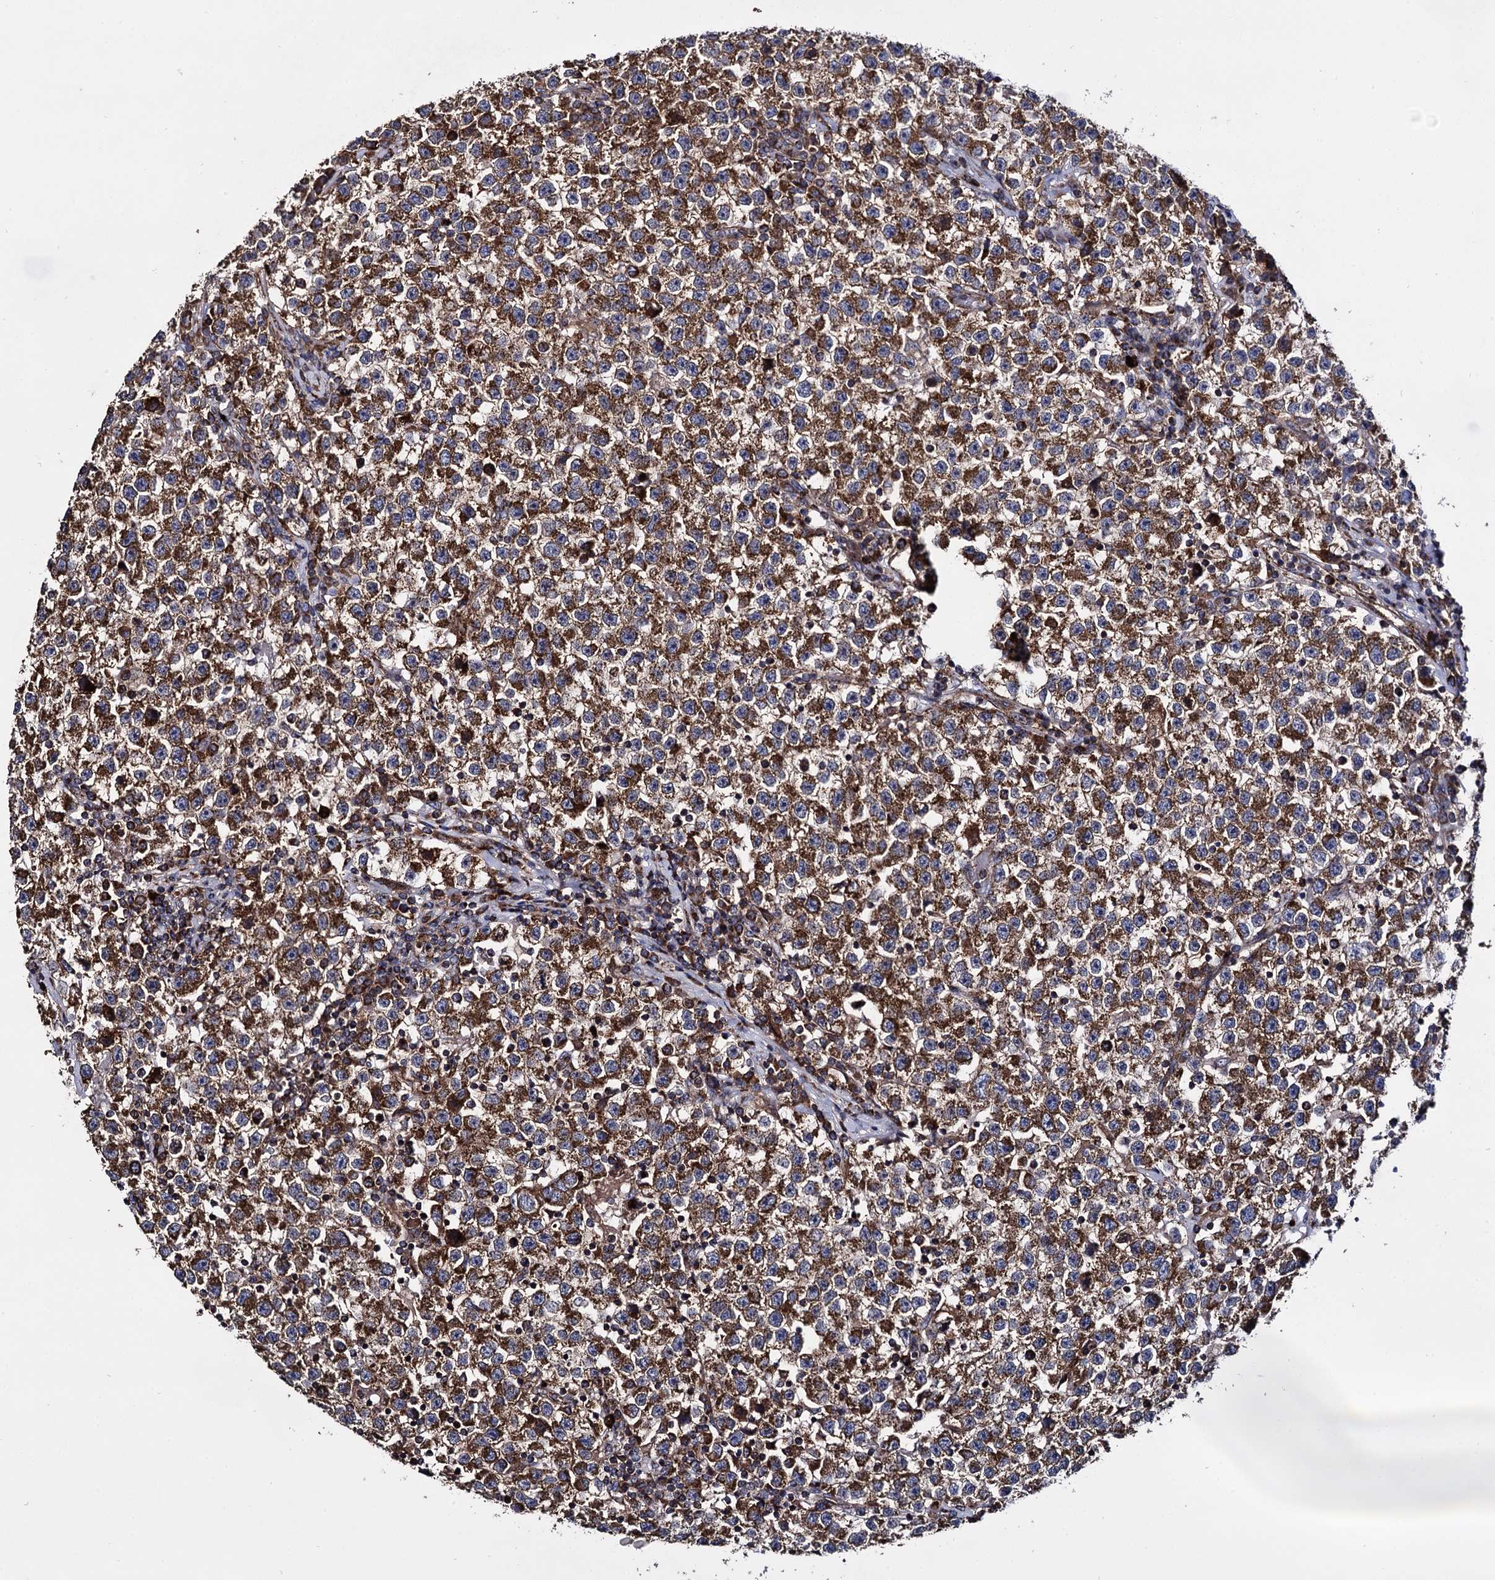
{"staining": {"intensity": "strong", "quantity": ">75%", "location": "cytoplasmic/membranous"}, "tissue": "testis cancer", "cell_type": "Tumor cells", "image_type": "cancer", "snomed": [{"axis": "morphology", "description": "Seminoma, NOS"}, {"axis": "topography", "description": "Testis"}], "caption": "Brown immunohistochemical staining in human seminoma (testis) displays strong cytoplasmic/membranous expression in about >75% of tumor cells.", "gene": "IQCH", "patient": {"sex": "male", "age": 22}}